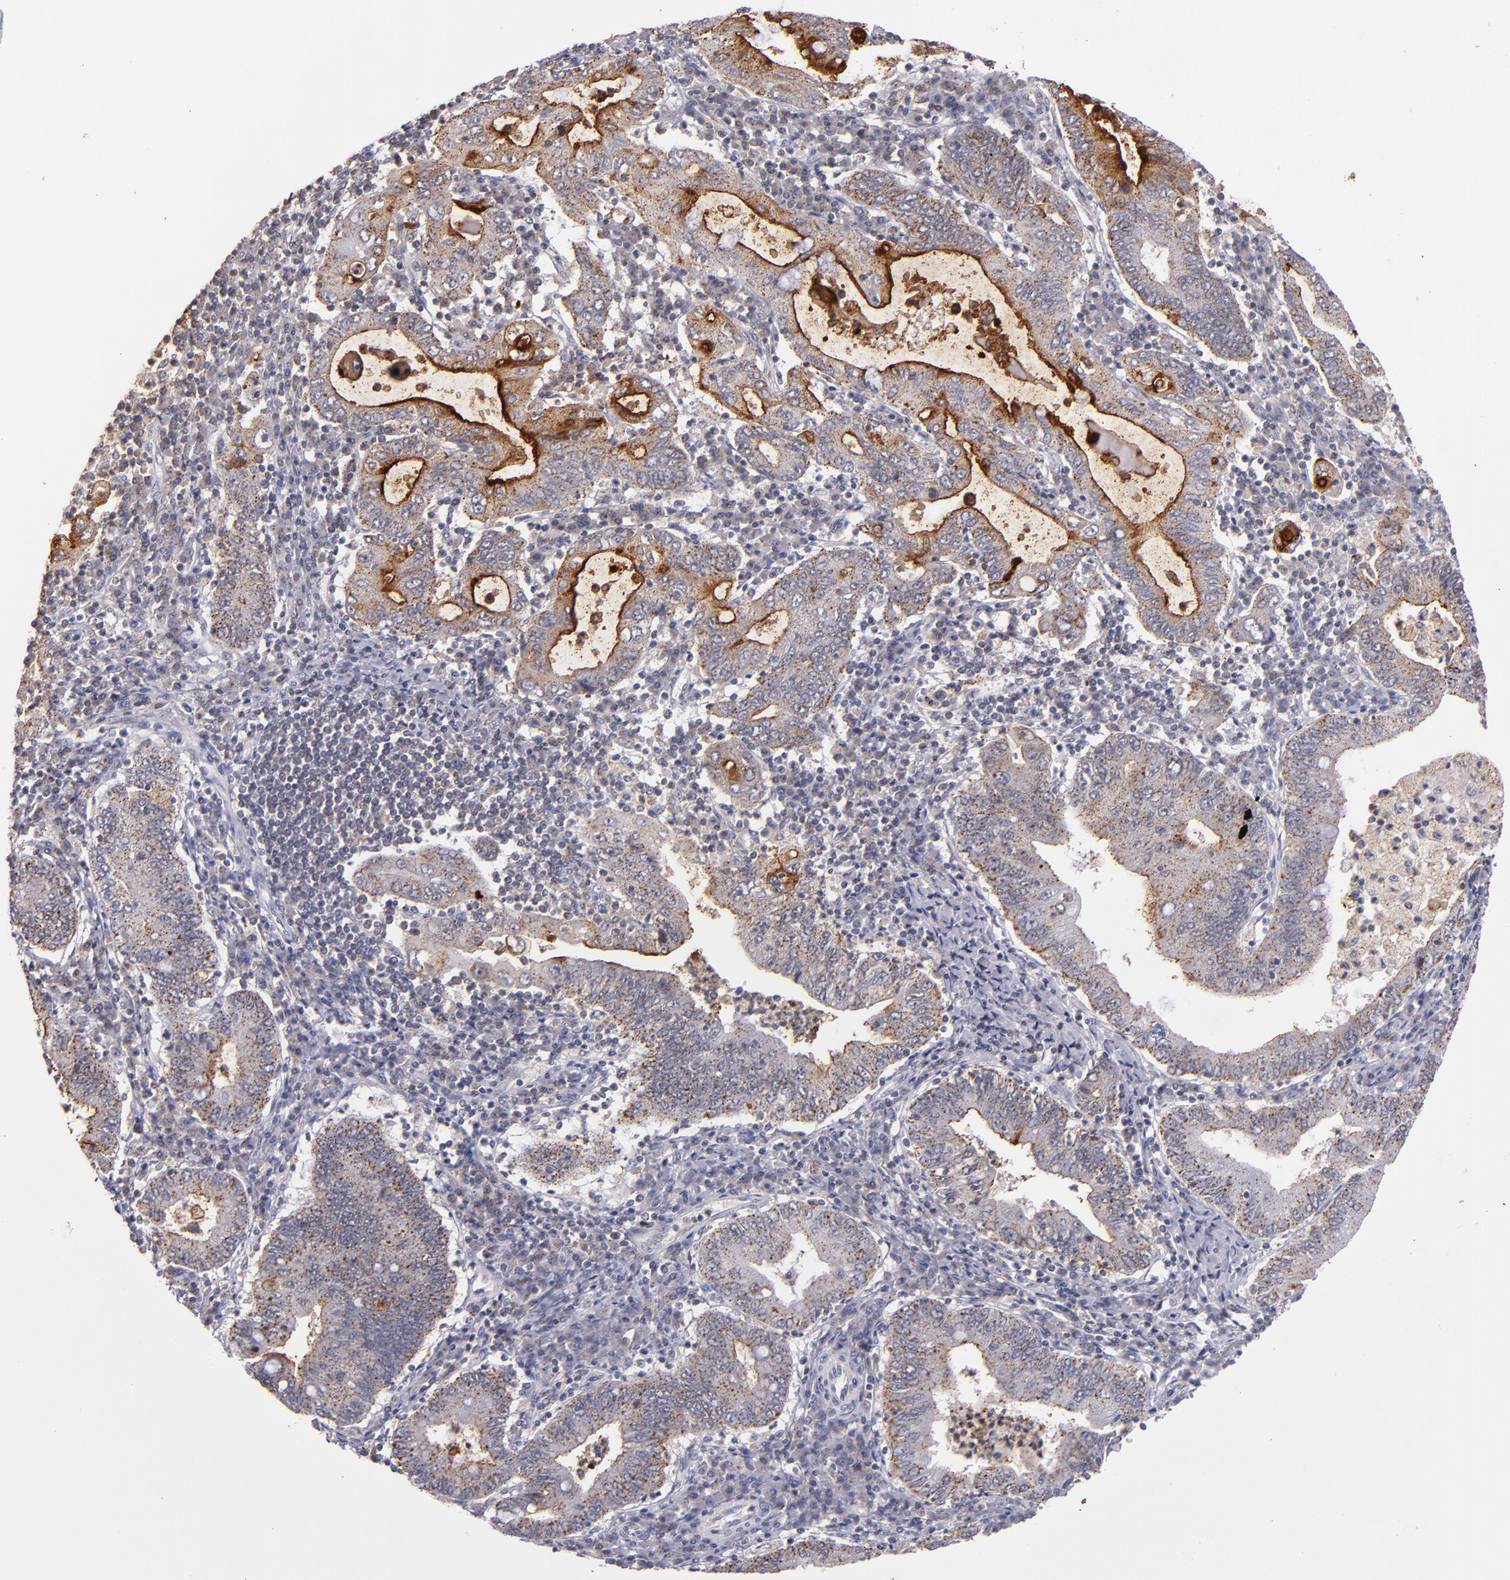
{"staining": {"intensity": "moderate", "quantity": ">75%", "location": "cytoplasmic/membranous"}, "tissue": "stomach cancer", "cell_type": "Tumor cells", "image_type": "cancer", "snomed": [{"axis": "morphology", "description": "Normal tissue, NOS"}, {"axis": "morphology", "description": "Adenocarcinoma, NOS"}, {"axis": "topography", "description": "Esophagus"}, {"axis": "topography", "description": "Stomach, upper"}, {"axis": "topography", "description": "Peripheral nerve tissue"}], "caption": "Adenocarcinoma (stomach) stained for a protein shows moderate cytoplasmic/membranous positivity in tumor cells.", "gene": "SYP", "patient": {"sex": "male", "age": 62}}